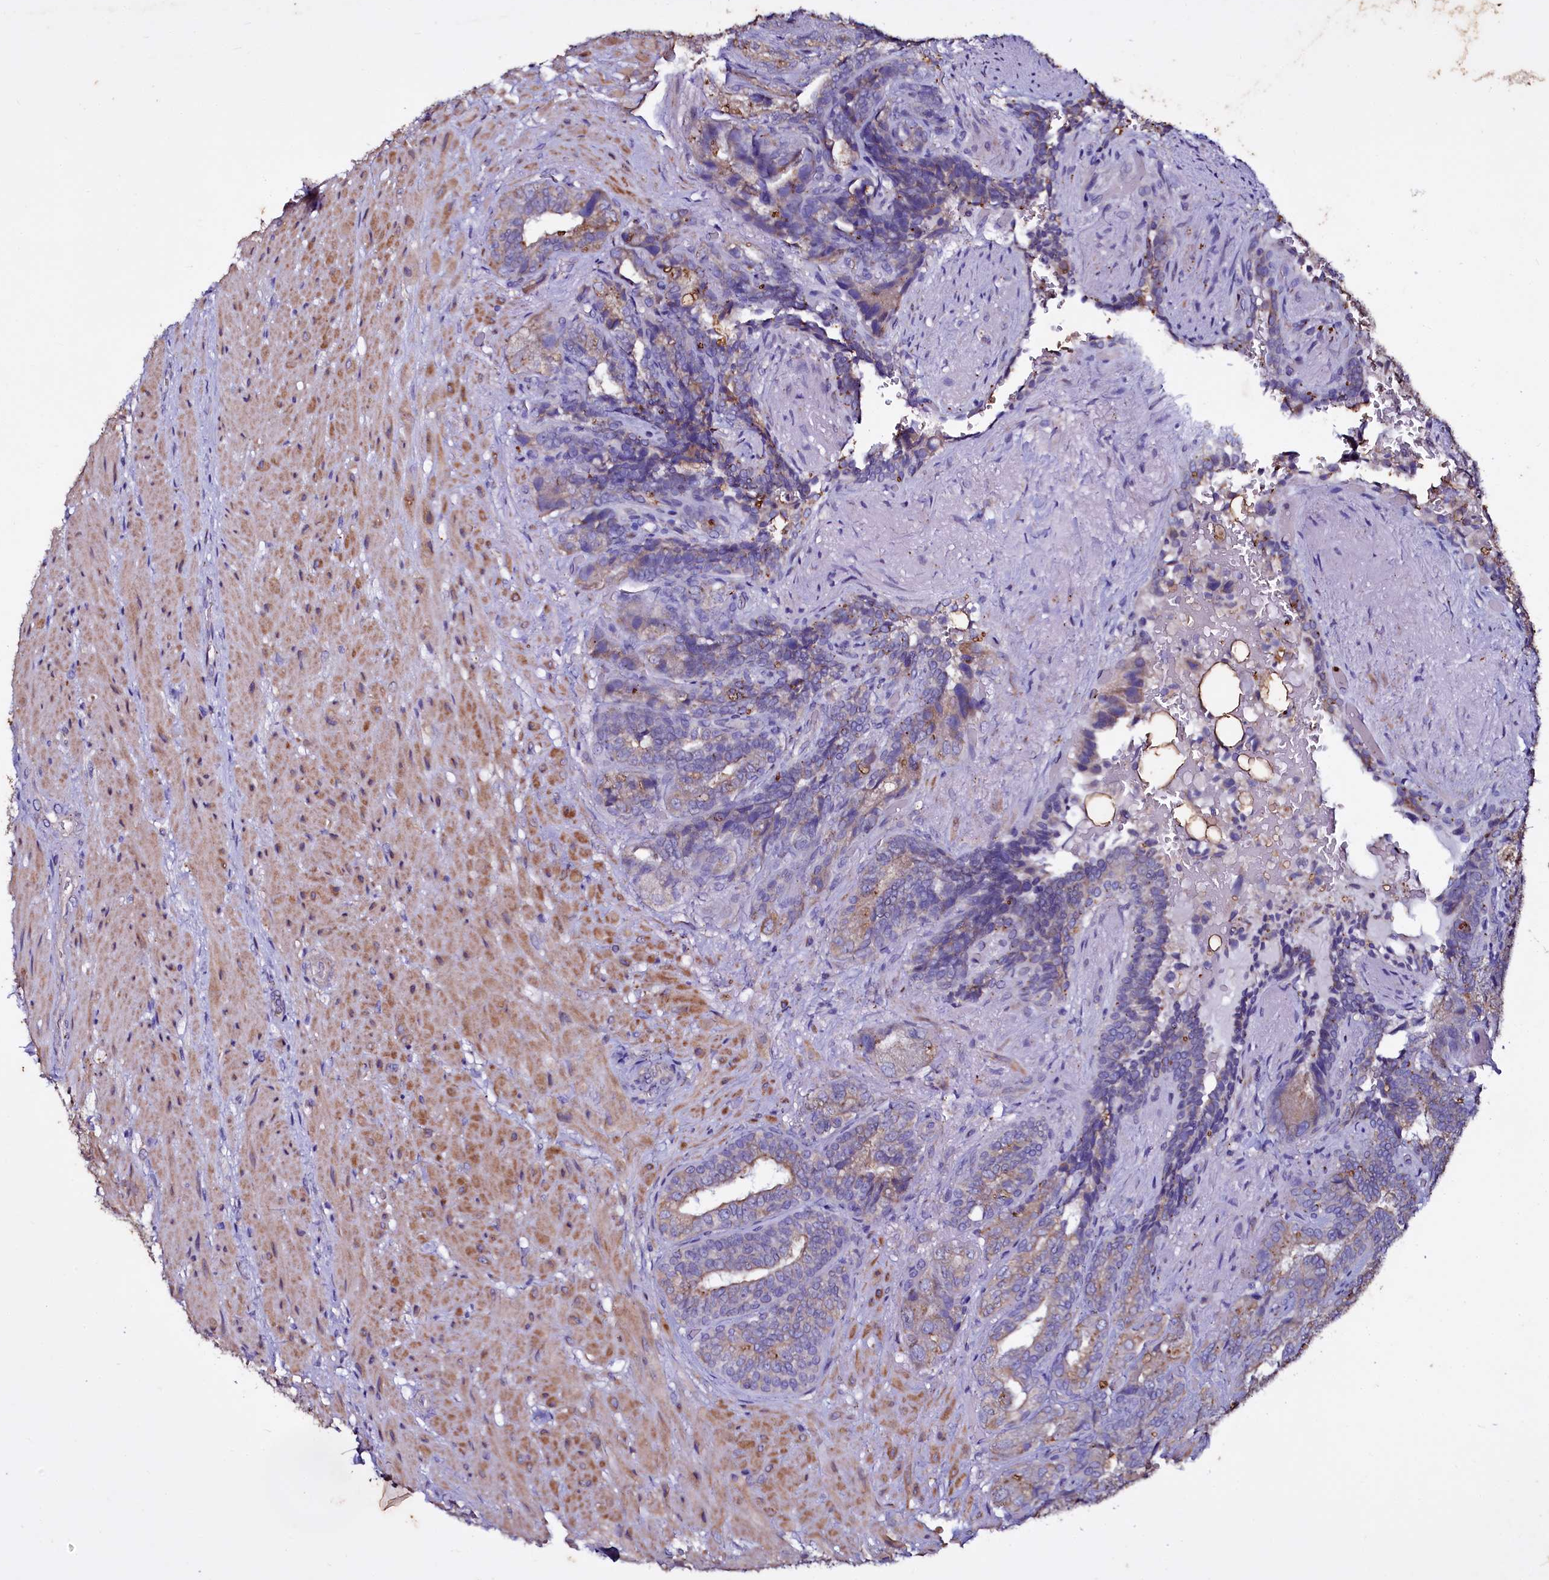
{"staining": {"intensity": "moderate", "quantity": "25%-75%", "location": "cytoplasmic/membranous"}, "tissue": "seminal vesicle", "cell_type": "Glandular cells", "image_type": "normal", "snomed": [{"axis": "morphology", "description": "Normal tissue, NOS"}, {"axis": "topography", "description": "Seminal veicle"}, {"axis": "topography", "description": "Peripheral nerve tissue"}], "caption": "Moderate cytoplasmic/membranous protein positivity is appreciated in about 25%-75% of glandular cells in seminal vesicle.", "gene": "SELENOT", "patient": {"sex": "male", "age": 63}}